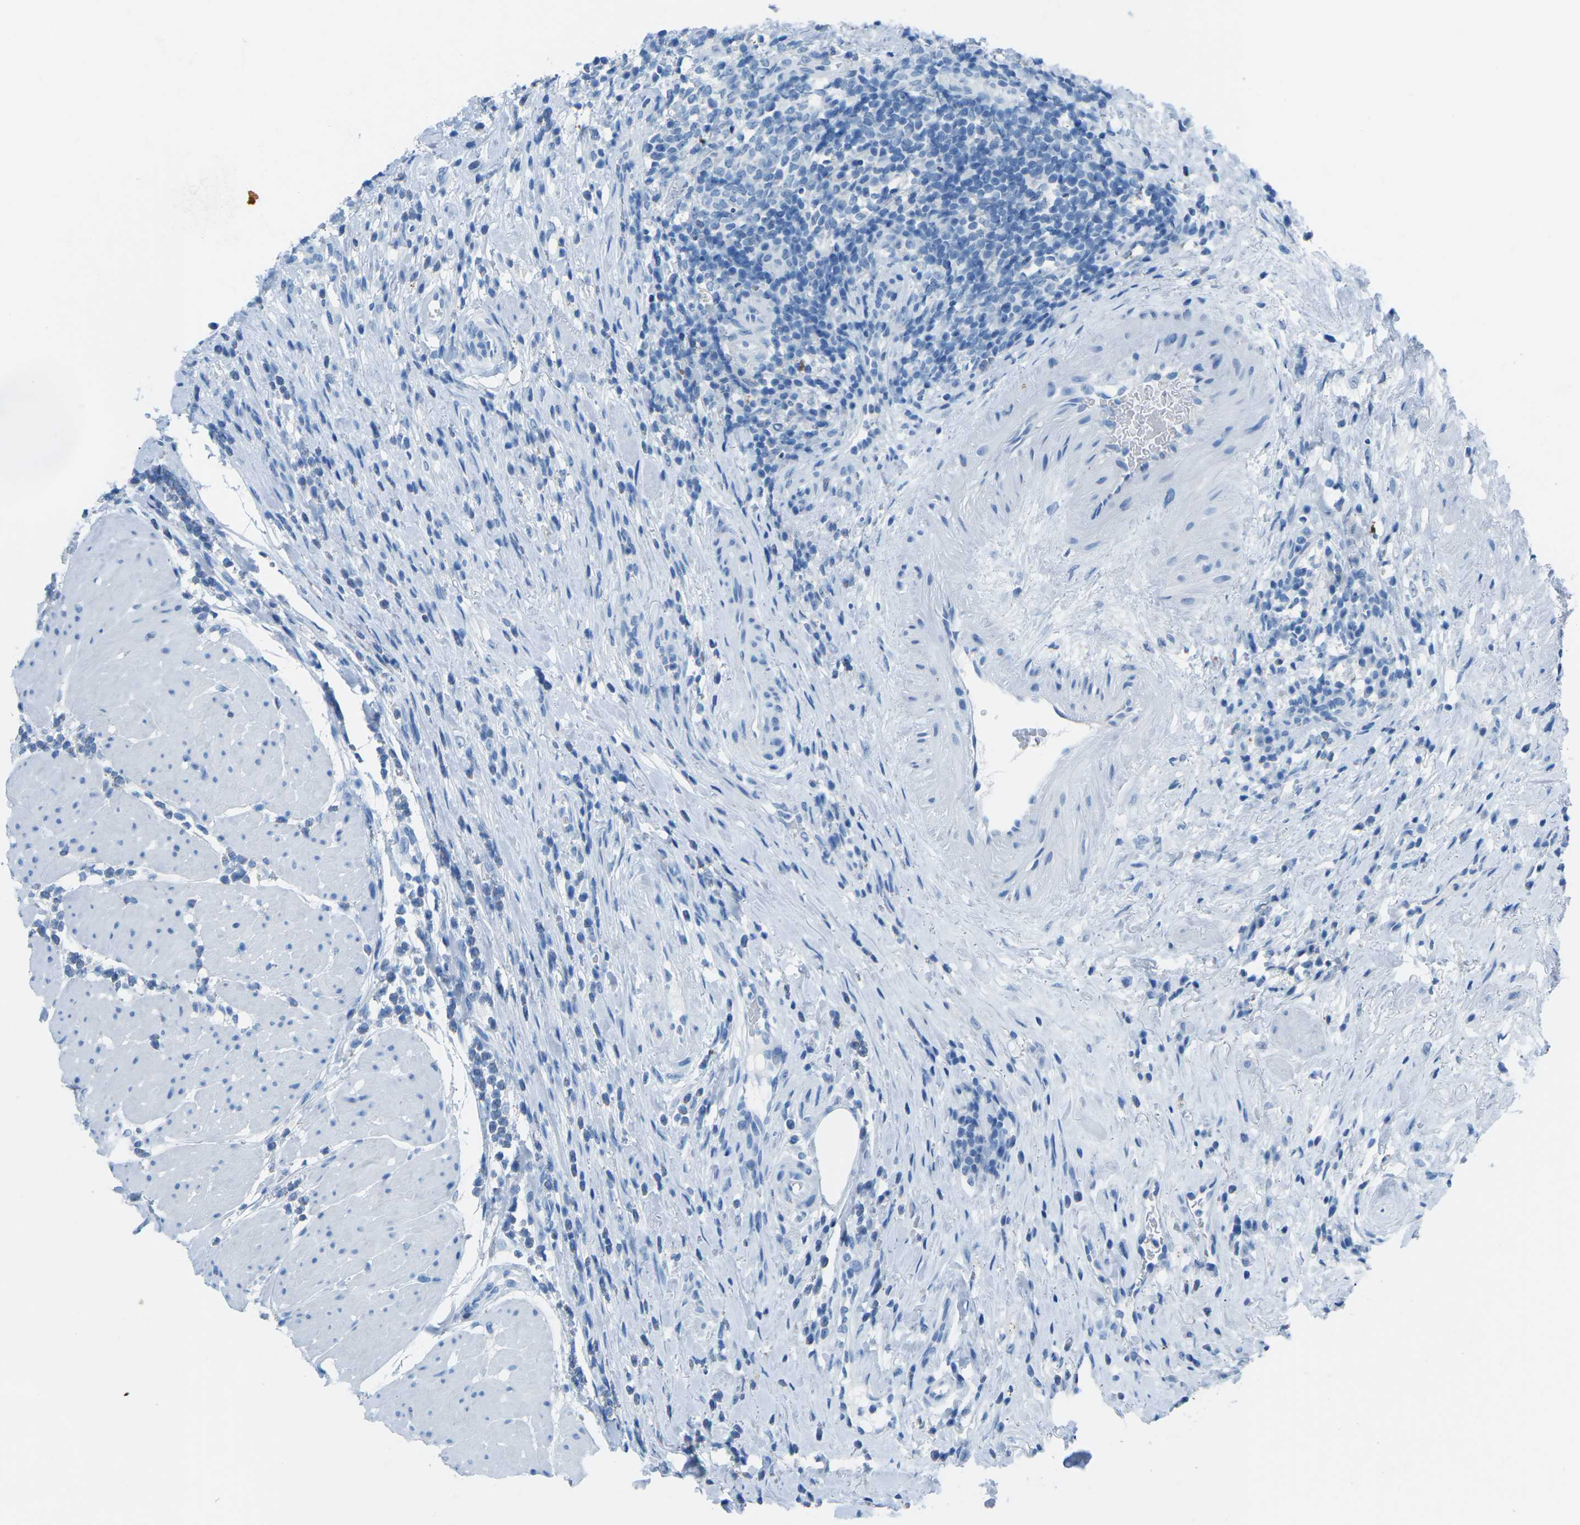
{"staining": {"intensity": "negative", "quantity": "none", "location": "none"}, "tissue": "urothelial cancer", "cell_type": "Tumor cells", "image_type": "cancer", "snomed": [{"axis": "morphology", "description": "Urothelial carcinoma, Low grade"}, {"axis": "topography", "description": "Urinary bladder"}], "caption": "There is no significant expression in tumor cells of urothelial cancer.", "gene": "MYH8", "patient": {"sex": "female", "age": 75}}